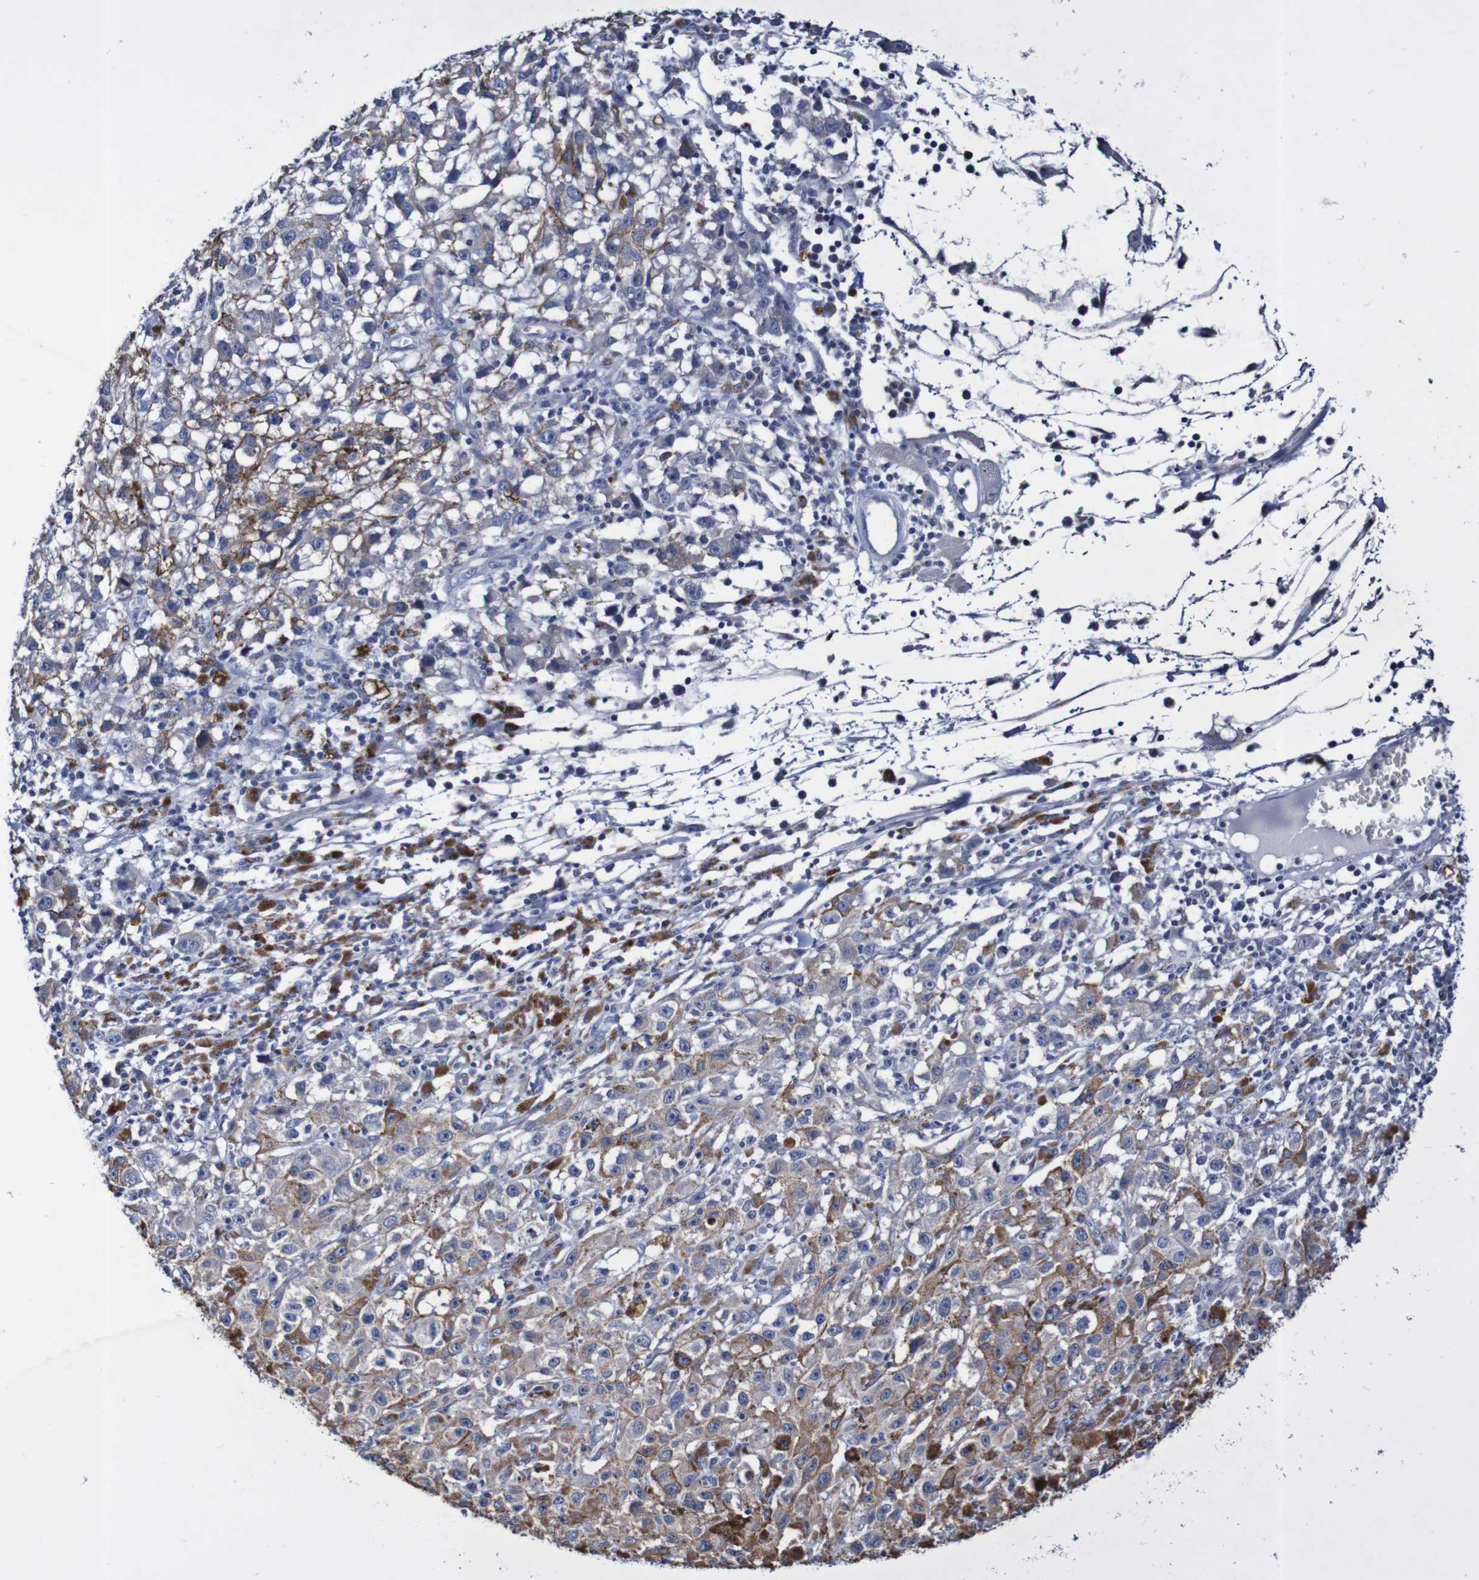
{"staining": {"intensity": "negative", "quantity": "none", "location": "none"}, "tissue": "melanoma", "cell_type": "Tumor cells", "image_type": "cancer", "snomed": [{"axis": "morphology", "description": "Malignant melanoma, NOS"}, {"axis": "topography", "description": "Skin"}], "caption": "Micrograph shows no significant protein positivity in tumor cells of malignant melanoma. (DAB immunohistochemistry visualized using brightfield microscopy, high magnification).", "gene": "ACVR1C", "patient": {"sex": "female", "age": 104}}